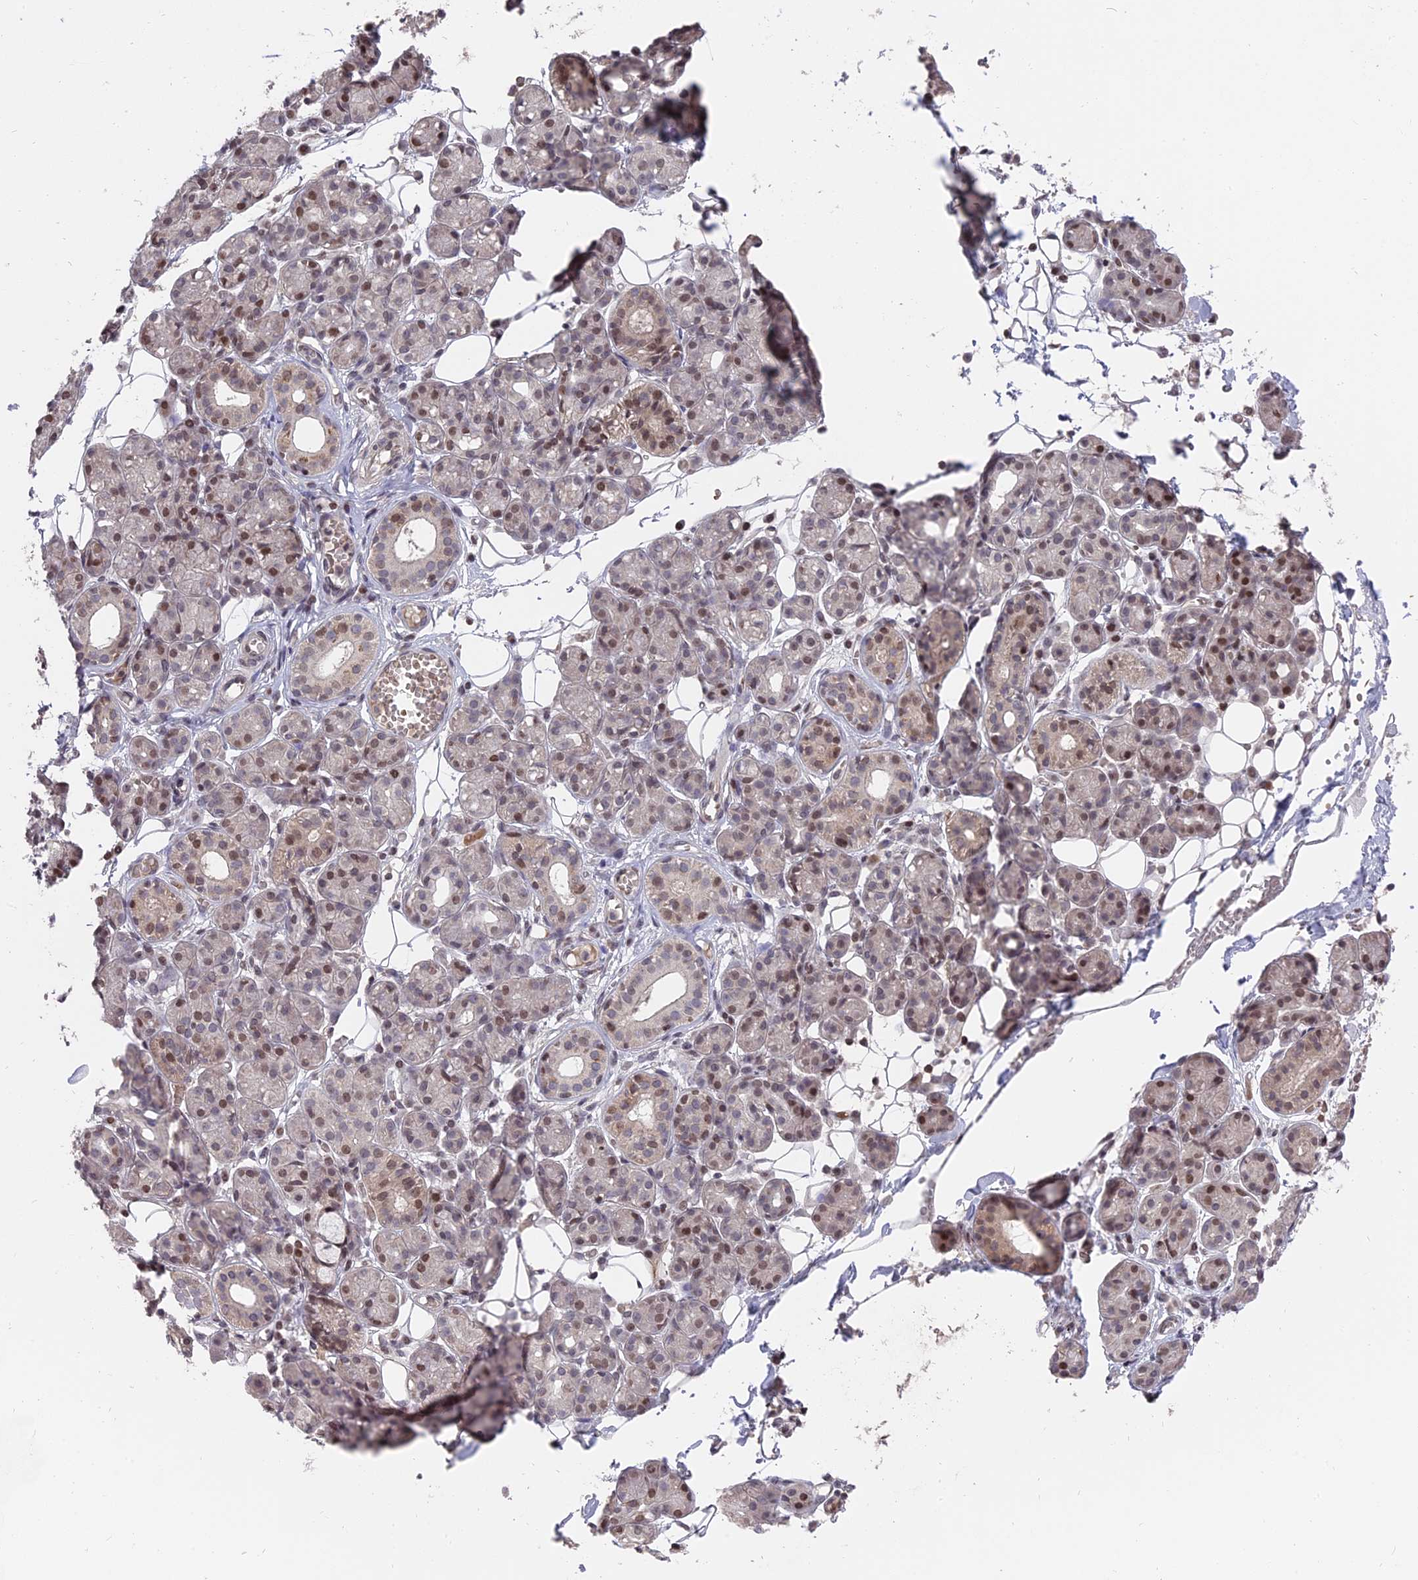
{"staining": {"intensity": "moderate", "quantity": "<25%", "location": "nuclear"}, "tissue": "salivary gland", "cell_type": "Glandular cells", "image_type": "normal", "snomed": [{"axis": "morphology", "description": "Normal tissue, NOS"}, {"axis": "topography", "description": "Salivary gland"}], "caption": "Immunohistochemistry (IHC) photomicrograph of benign human salivary gland stained for a protein (brown), which demonstrates low levels of moderate nuclear expression in about <25% of glandular cells.", "gene": "NR1H3", "patient": {"sex": "male", "age": 63}}